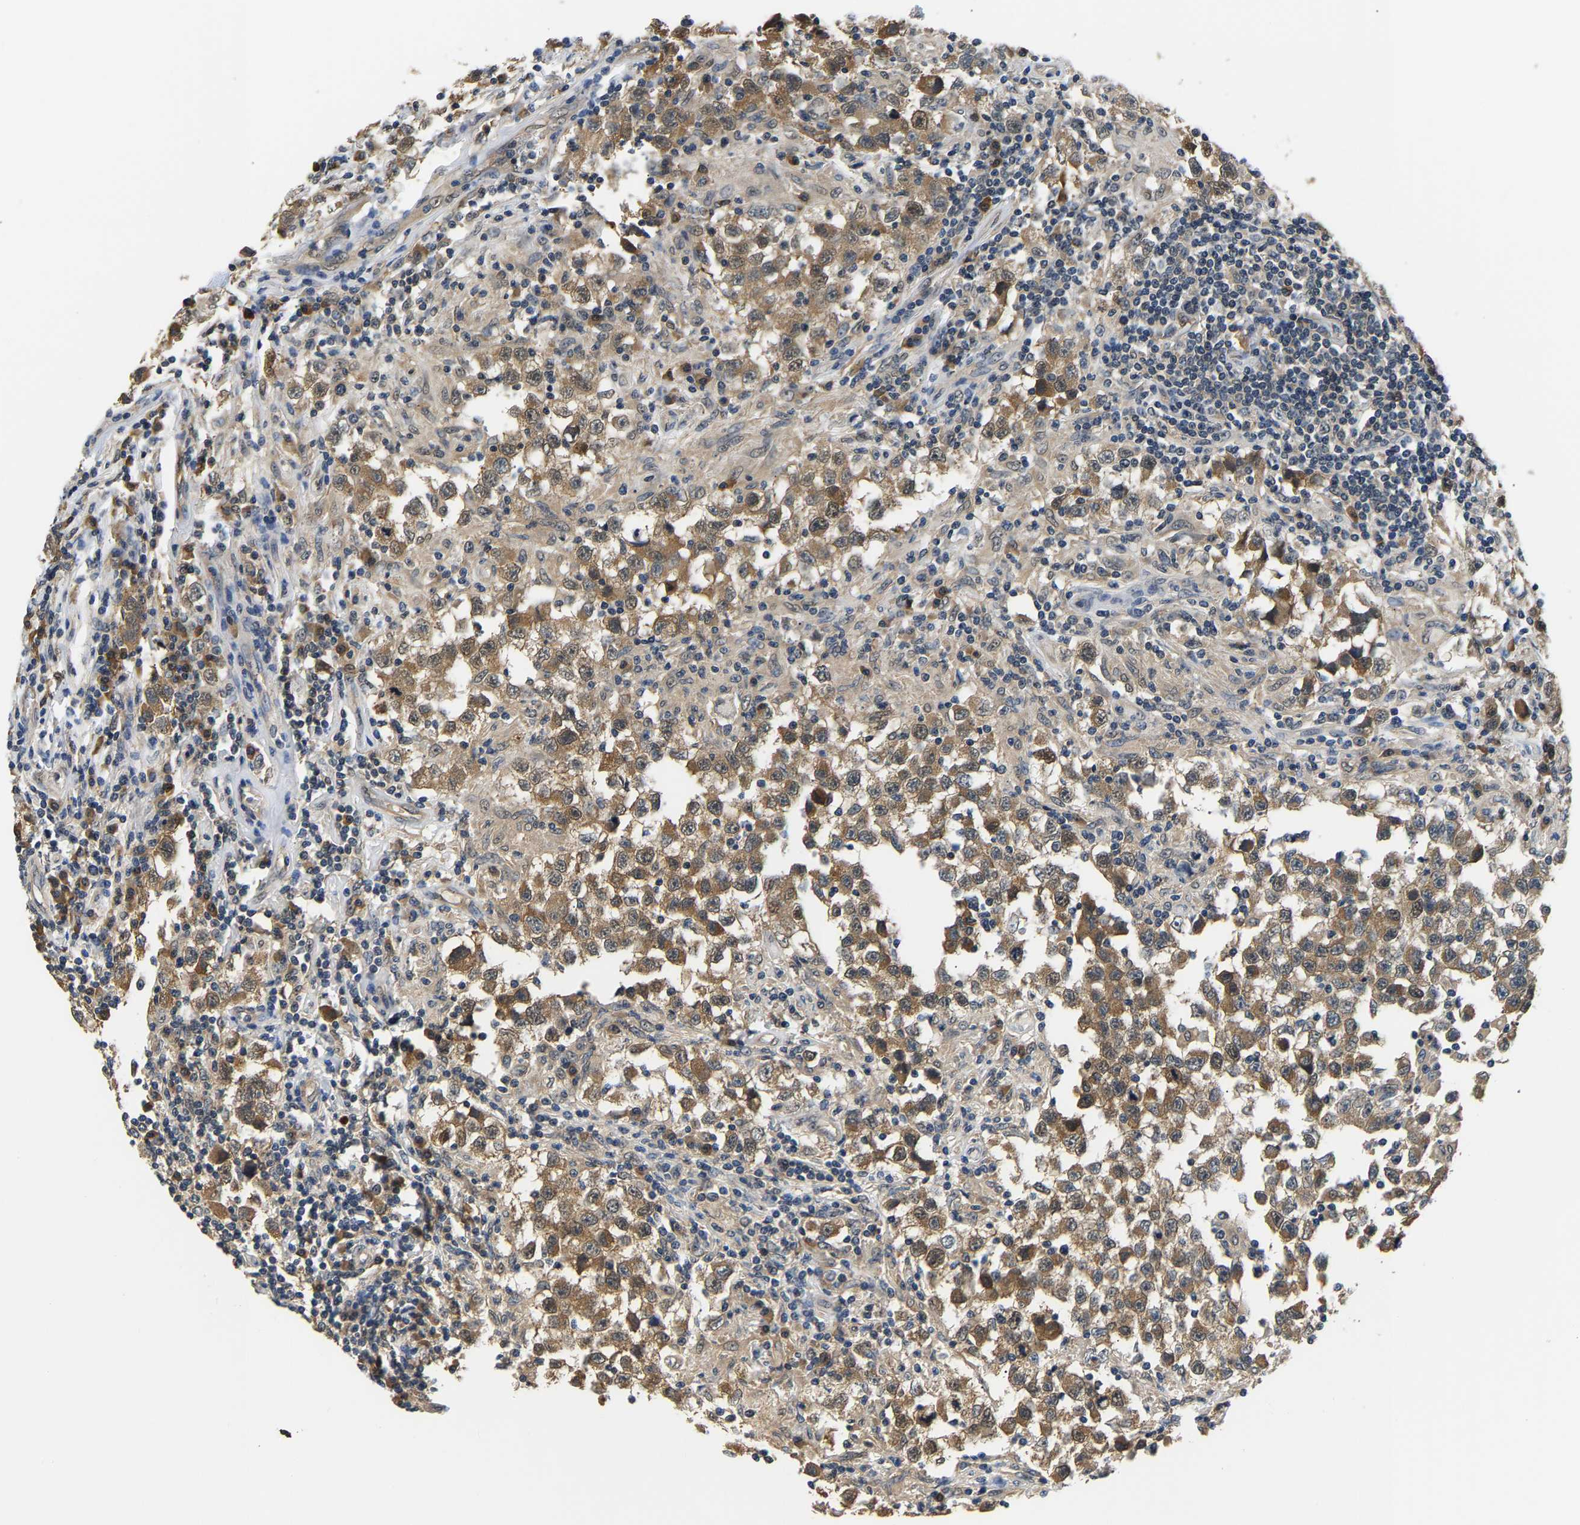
{"staining": {"intensity": "moderate", "quantity": ">75%", "location": "cytoplasmic/membranous"}, "tissue": "testis cancer", "cell_type": "Tumor cells", "image_type": "cancer", "snomed": [{"axis": "morphology", "description": "Carcinoma, Embryonal, NOS"}, {"axis": "topography", "description": "Testis"}], "caption": "Immunohistochemistry staining of testis cancer (embryonal carcinoma), which reveals medium levels of moderate cytoplasmic/membranous expression in about >75% of tumor cells indicating moderate cytoplasmic/membranous protein staining. The staining was performed using DAB (brown) for protein detection and nuclei were counterstained in hematoxylin (blue).", "gene": "ARHGEF12", "patient": {"sex": "male", "age": 21}}